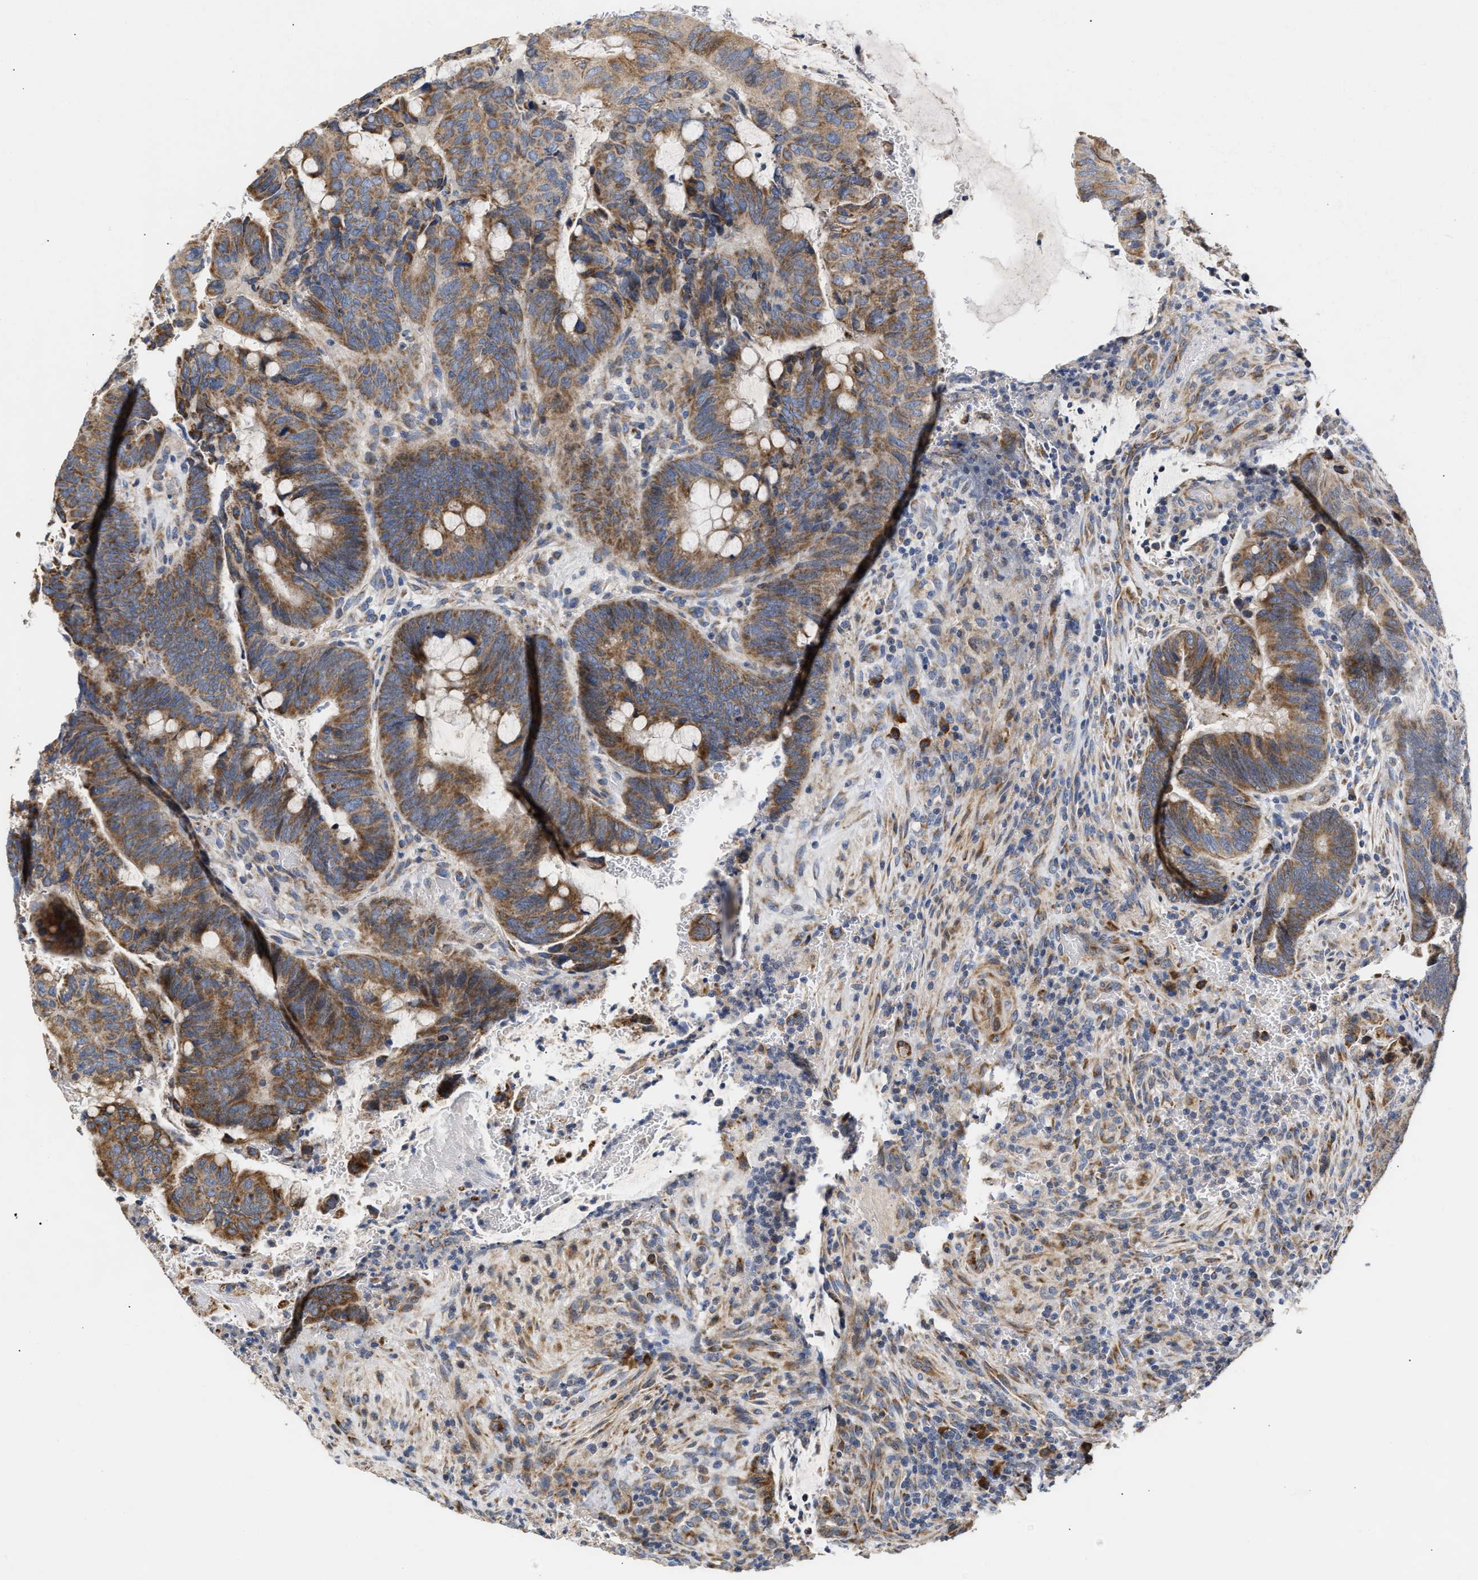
{"staining": {"intensity": "moderate", "quantity": ">75%", "location": "cytoplasmic/membranous"}, "tissue": "colorectal cancer", "cell_type": "Tumor cells", "image_type": "cancer", "snomed": [{"axis": "morphology", "description": "Normal tissue, NOS"}, {"axis": "morphology", "description": "Adenocarcinoma, NOS"}, {"axis": "topography", "description": "Rectum"}, {"axis": "topography", "description": "Peripheral nerve tissue"}], "caption": "A brown stain shows moderate cytoplasmic/membranous positivity of a protein in adenocarcinoma (colorectal) tumor cells.", "gene": "MALSU1", "patient": {"sex": "male", "age": 92}}